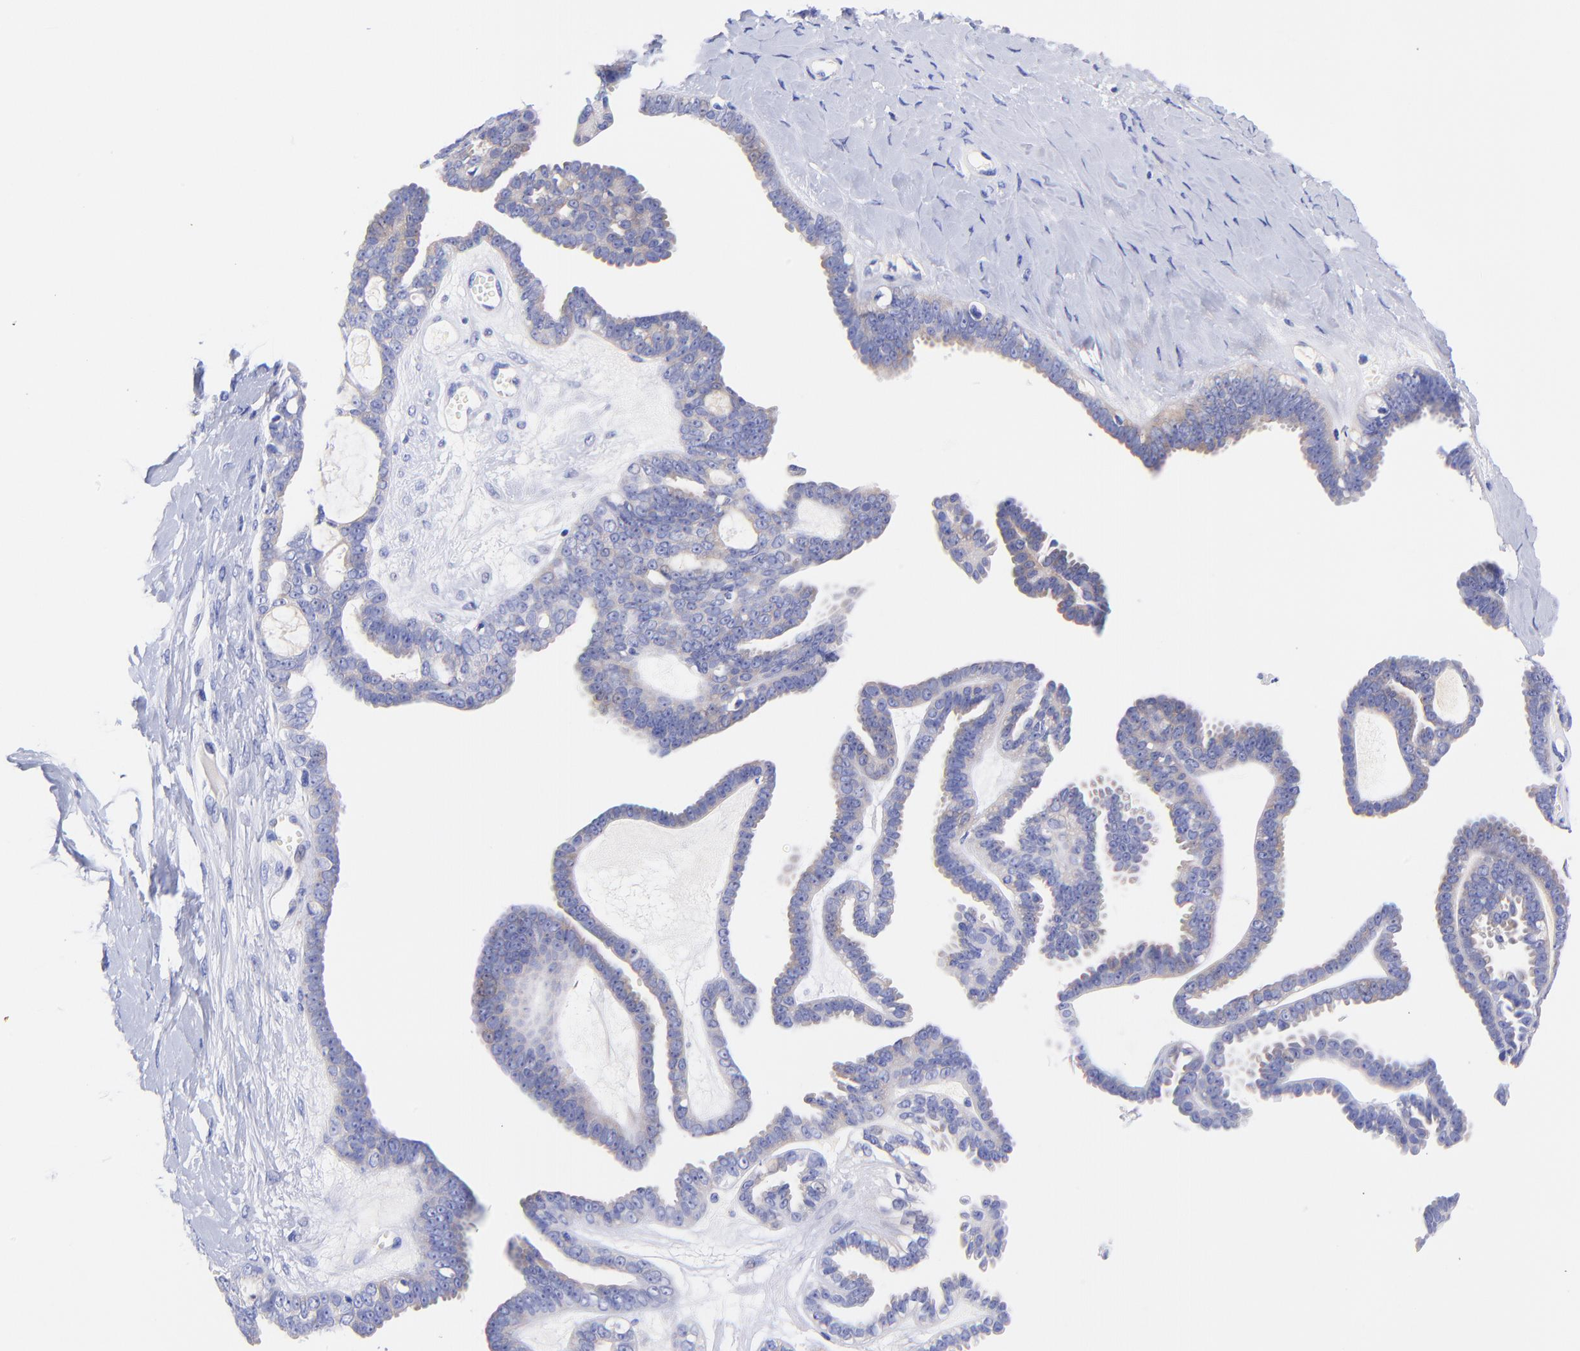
{"staining": {"intensity": "weak", "quantity": "25%-75%", "location": "cytoplasmic/membranous"}, "tissue": "ovarian cancer", "cell_type": "Tumor cells", "image_type": "cancer", "snomed": [{"axis": "morphology", "description": "Cystadenocarcinoma, serous, NOS"}, {"axis": "topography", "description": "Ovary"}], "caption": "Ovarian serous cystadenocarcinoma tissue displays weak cytoplasmic/membranous positivity in approximately 25%-75% of tumor cells, visualized by immunohistochemistry. (Stains: DAB (3,3'-diaminobenzidine) in brown, nuclei in blue, Microscopy: brightfield microscopy at high magnification).", "gene": "GPHN", "patient": {"sex": "female", "age": 71}}